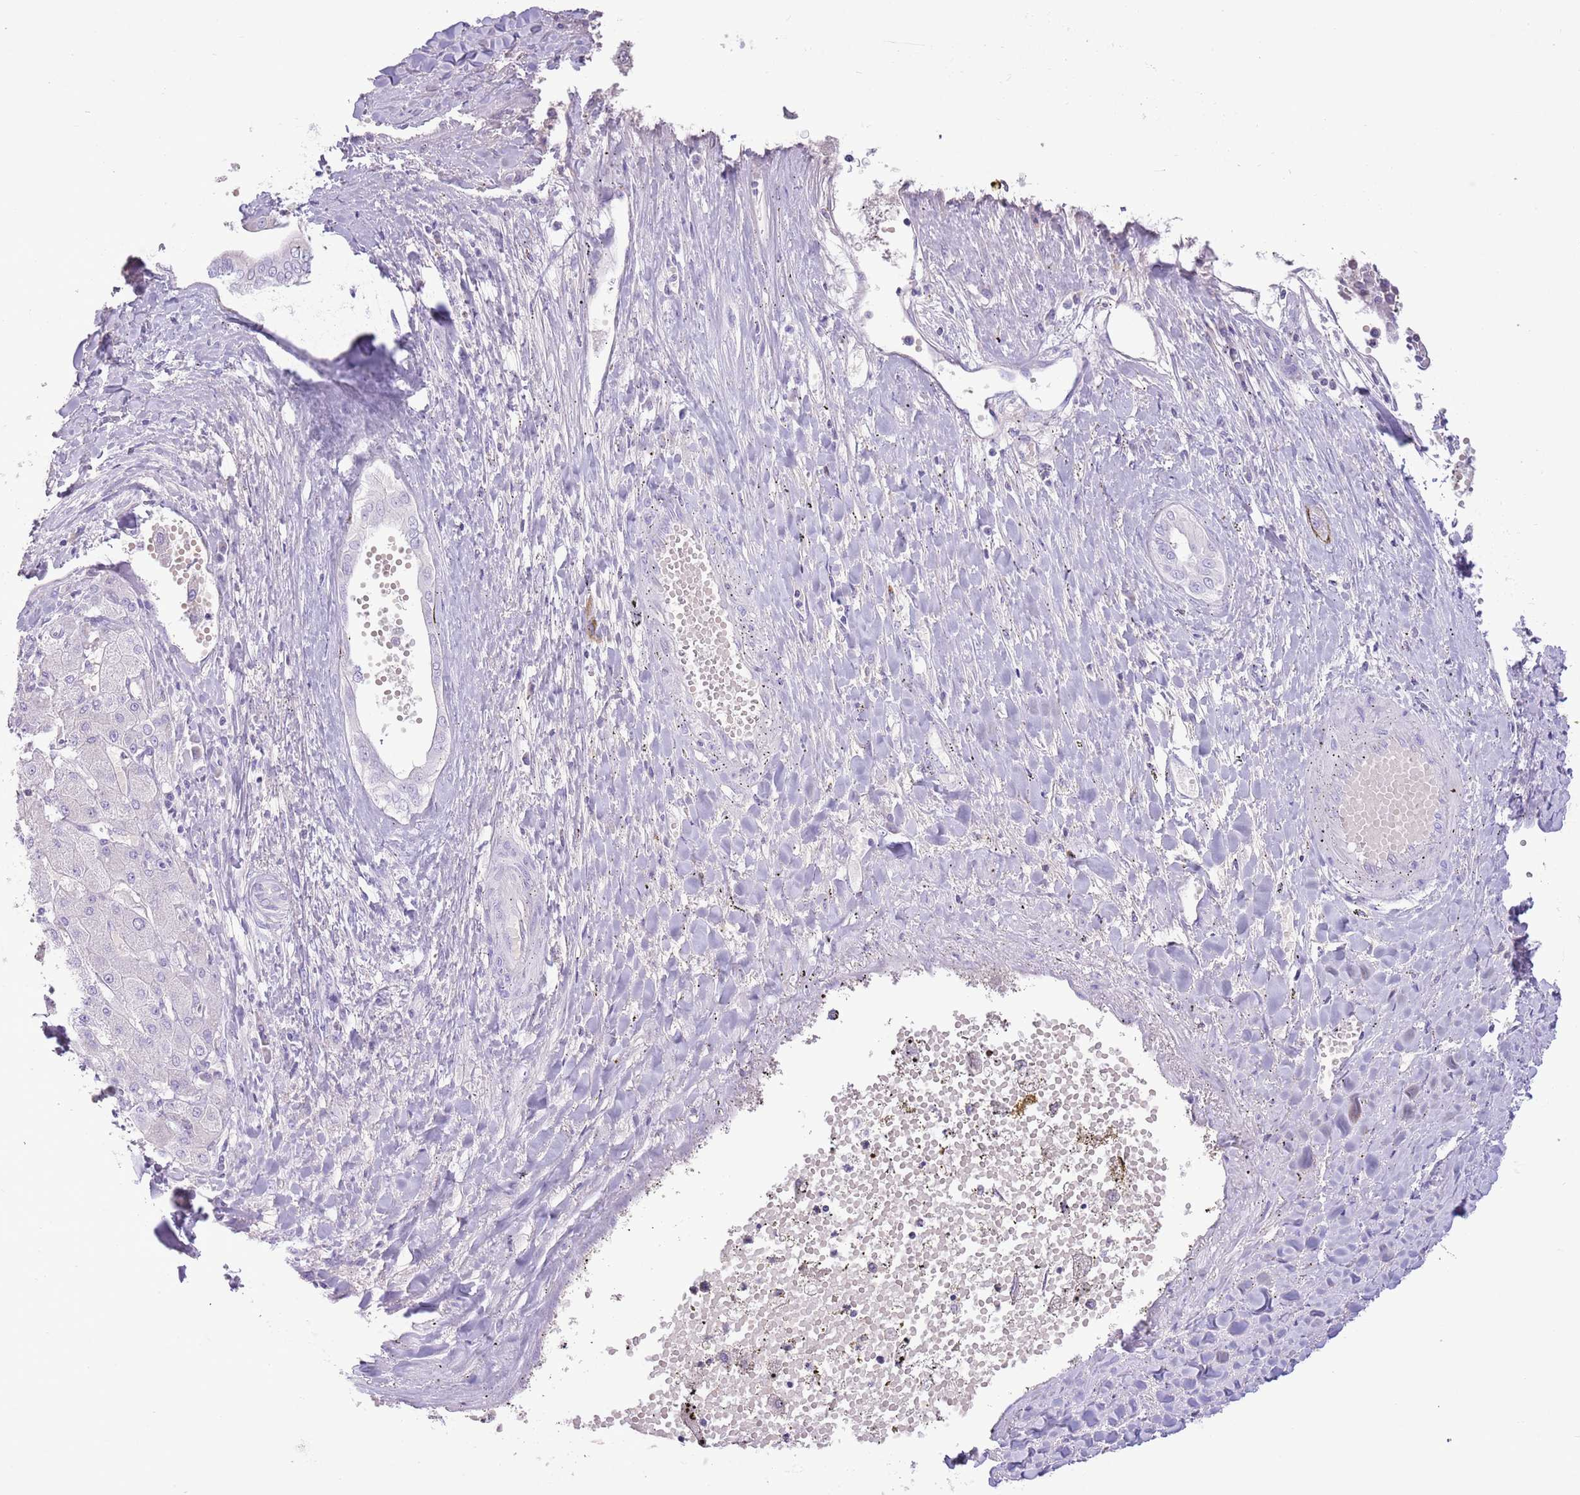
{"staining": {"intensity": "negative", "quantity": "none", "location": "none"}, "tissue": "liver cancer", "cell_type": "Tumor cells", "image_type": "cancer", "snomed": [{"axis": "morphology", "description": "Carcinoma, Hepatocellular, NOS"}, {"axis": "topography", "description": "Liver"}], "caption": "Hepatocellular carcinoma (liver) was stained to show a protein in brown. There is no significant staining in tumor cells.", "gene": "TOX2", "patient": {"sex": "male", "age": 72}}